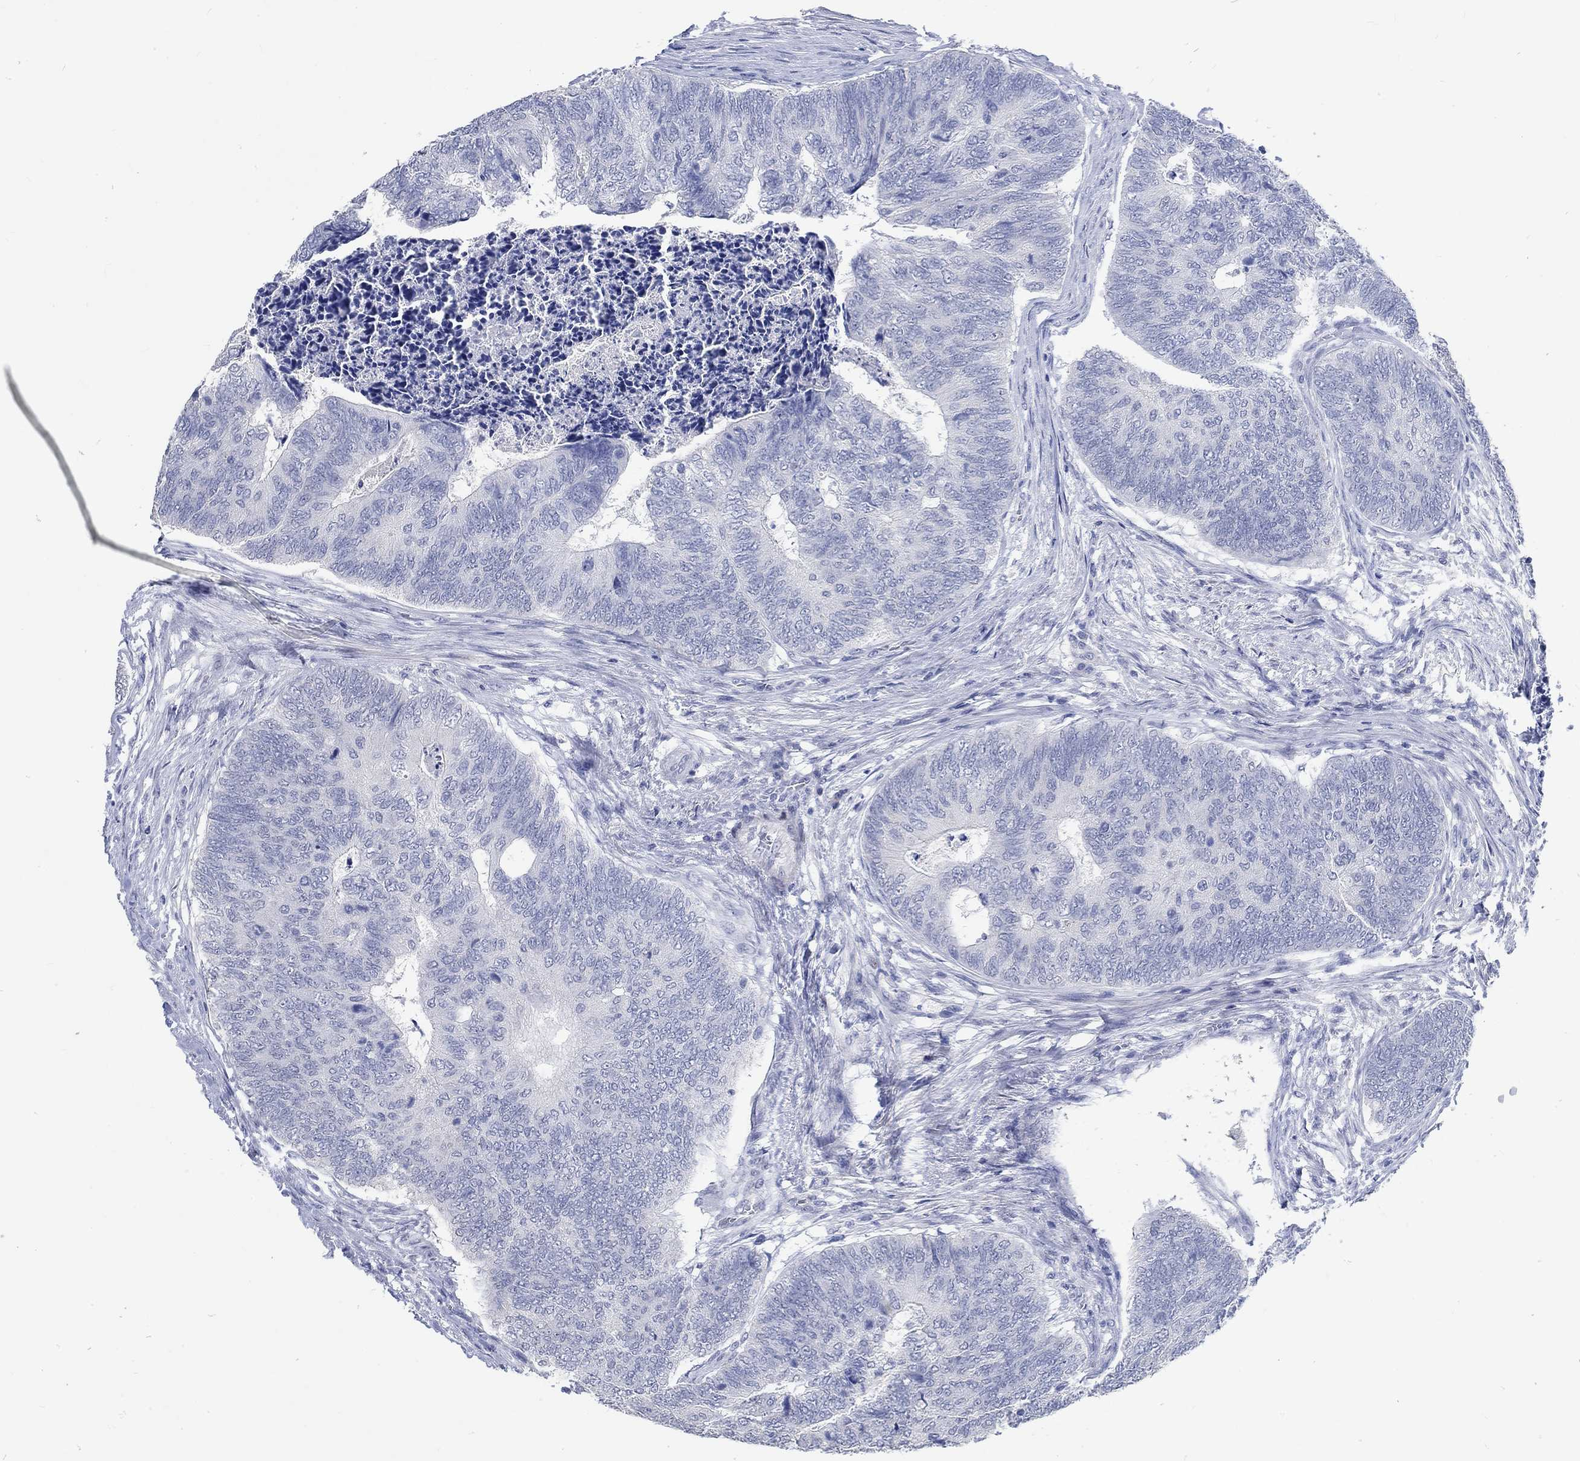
{"staining": {"intensity": "negative", "quantity": "none", "location": "none"}, "tissue": "colorectal cancer", "cell_type": "Tumor cells", "image_type": "cancer", "snomed": [{"axis": "morphology", "description": "Adenocarcinoma, NOS"}, {"axis": "topography", "description": "Colon"}], "caption": "Immunohistochemistry (IHC) photomicrograph of neoplastic tissue: human adenocarcinoma (colorectal) stained with DAB (3,3'-diaminobenzidine) displays no significant protein staining in tumor cells.", "gene": "C4orf47", "patient": {"sex": "female", "age": 67}}